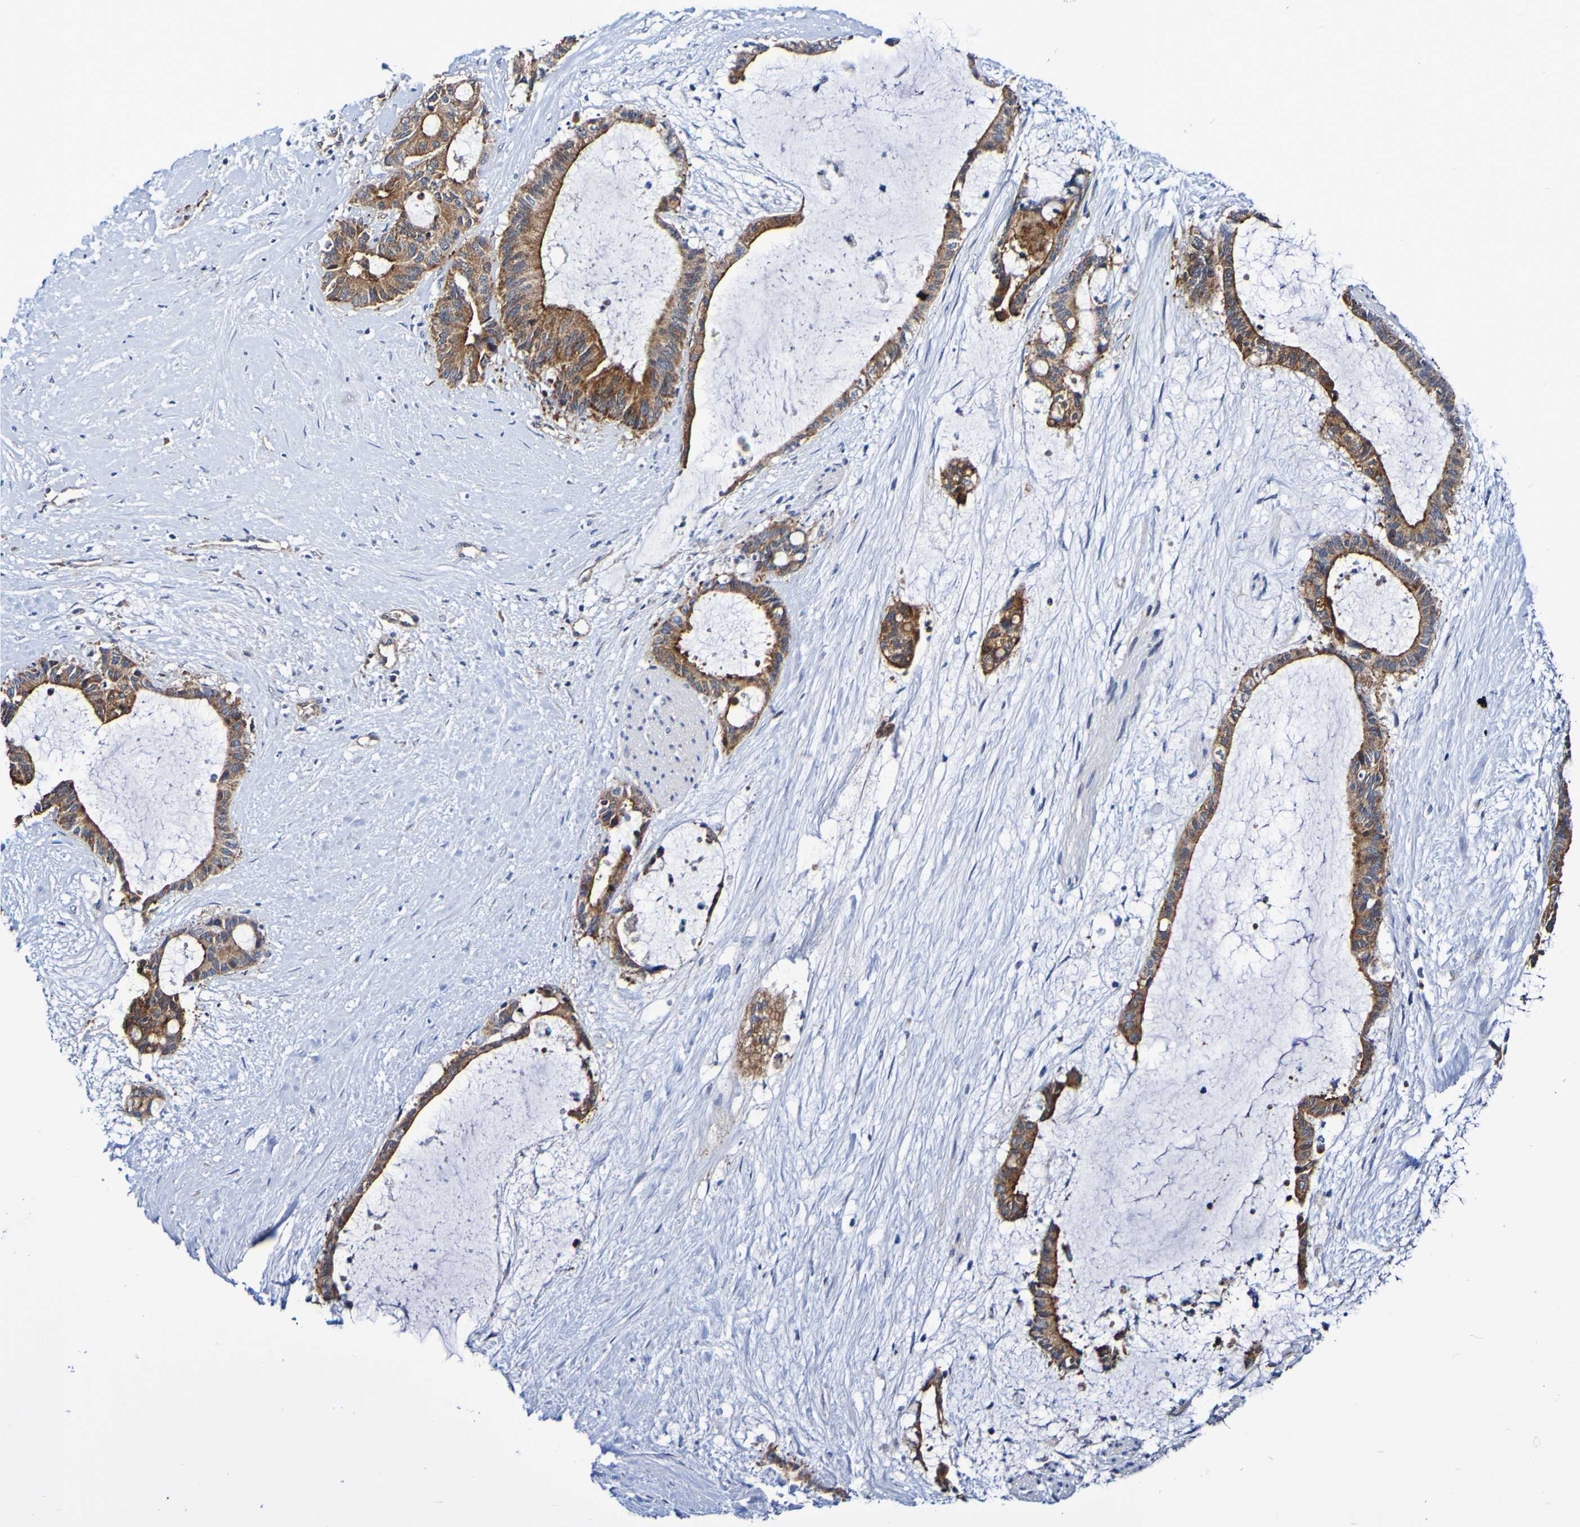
{"staining": {"intensity": "strong", "quantity": ">75%", "location": "cytoplasmic/membranous"}, "tissue": "liver cancer", "cell_type": "Tumor cells", "image_type": "cancer", "snomed": [{"axis": "morphology", "description": "Cholangiocarcinoma"}, {"axis": "topography", "description": "Liver"}], "caption": "About >75% of tumor cells in human cholangiocarcinoma (liver) display strong cytoplasmic/membranous protein positivity as visualized by brown immunohistochemical staining.", "gene": "GJB1", "patient": {"sex": "female", "age": 73}}